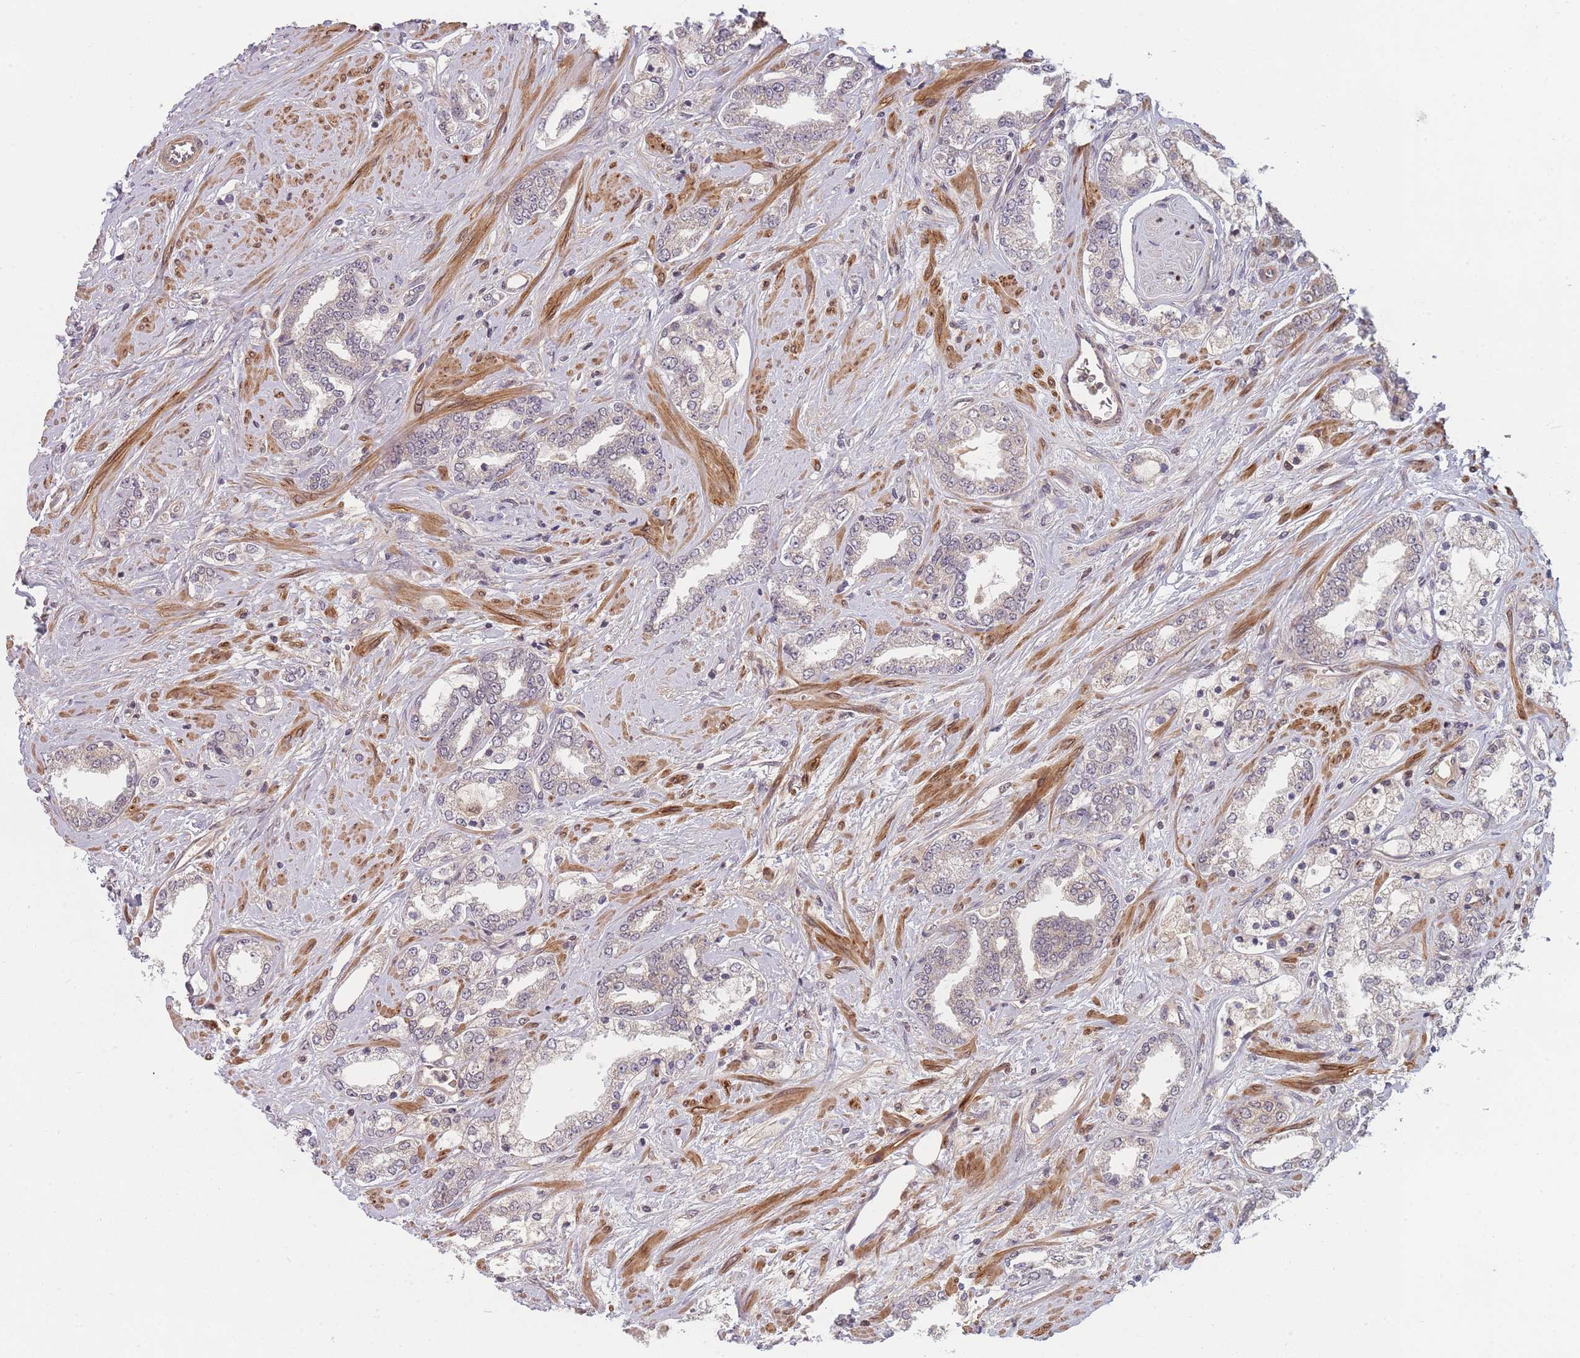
{"staining": {"intensity": "negative", "quantity": "none", "location": "none"}, "tissue": "prostate cancer", "cell_type": "Tumor cells", "image_type": "cancer", "snomed": [{"axis": "morphology", "description": "Adenocarcinoma, High grade"}, {"axis": "topography", "description": "Prostate"}], "caption": "Immunohistochemical staining of prostate cancer (high-grade adenocarcinoma) demonstrates no significant staining in tumor cells.", "gene": "FAM153A", "patient": {"sex": "male", "age": 64}}